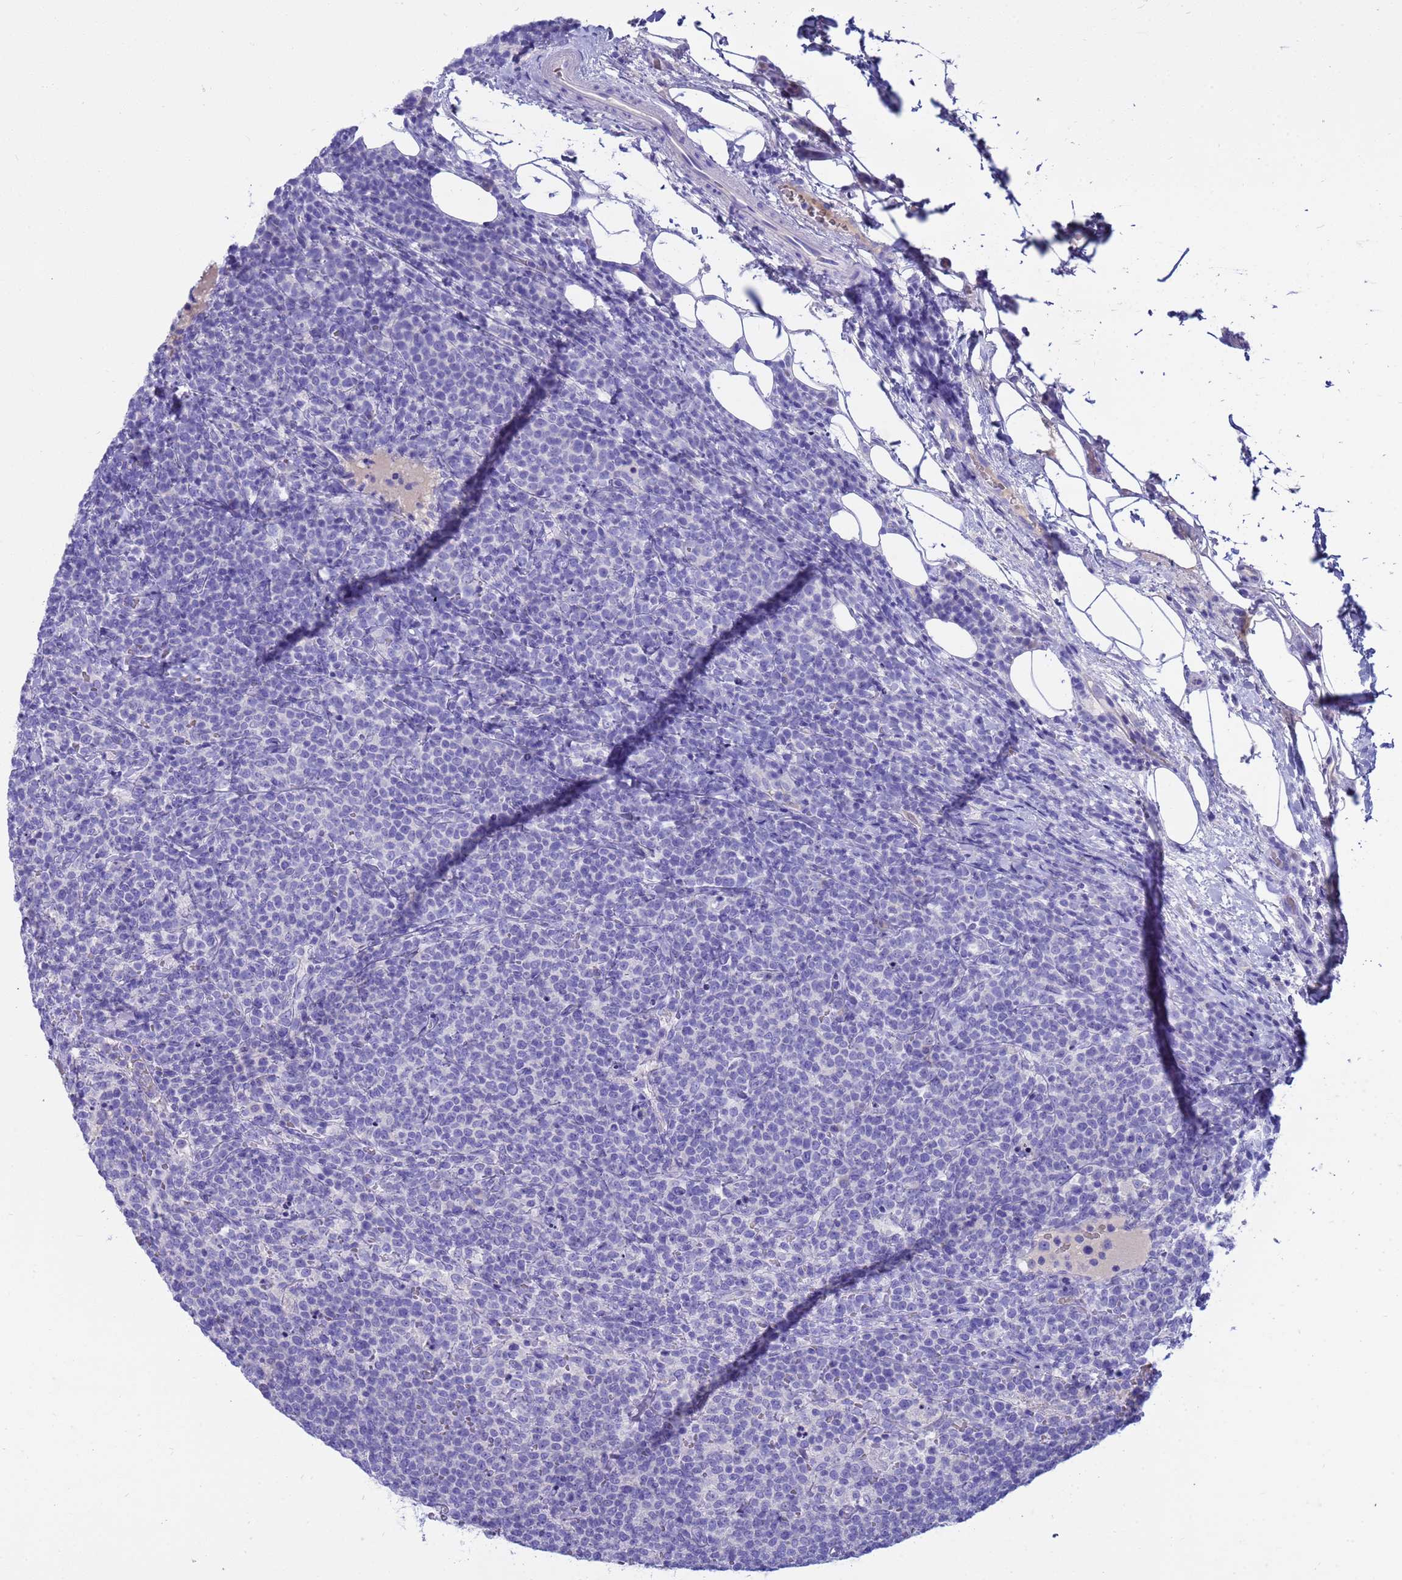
{"staining": {"intensity": "negative", "quantity": "none", "location": "none"}, "tissue": "lymphoma", "cell_type": "Tumor cells", "image_type": "cancer", "snomed": [{"axis": "morphology", "description": "Malignant lymphoma, non-Hodgkin's type, High grade"}, {"axis": "topography", "description": "Lymph node"}], "caption": "The photomicrograph shows no significant staining in tumor cells of malignant lymphoma, non-Hodgkin's type (high-grade).", "gene": "SYCN", "patient": {"sex": "male", "age": 61}}